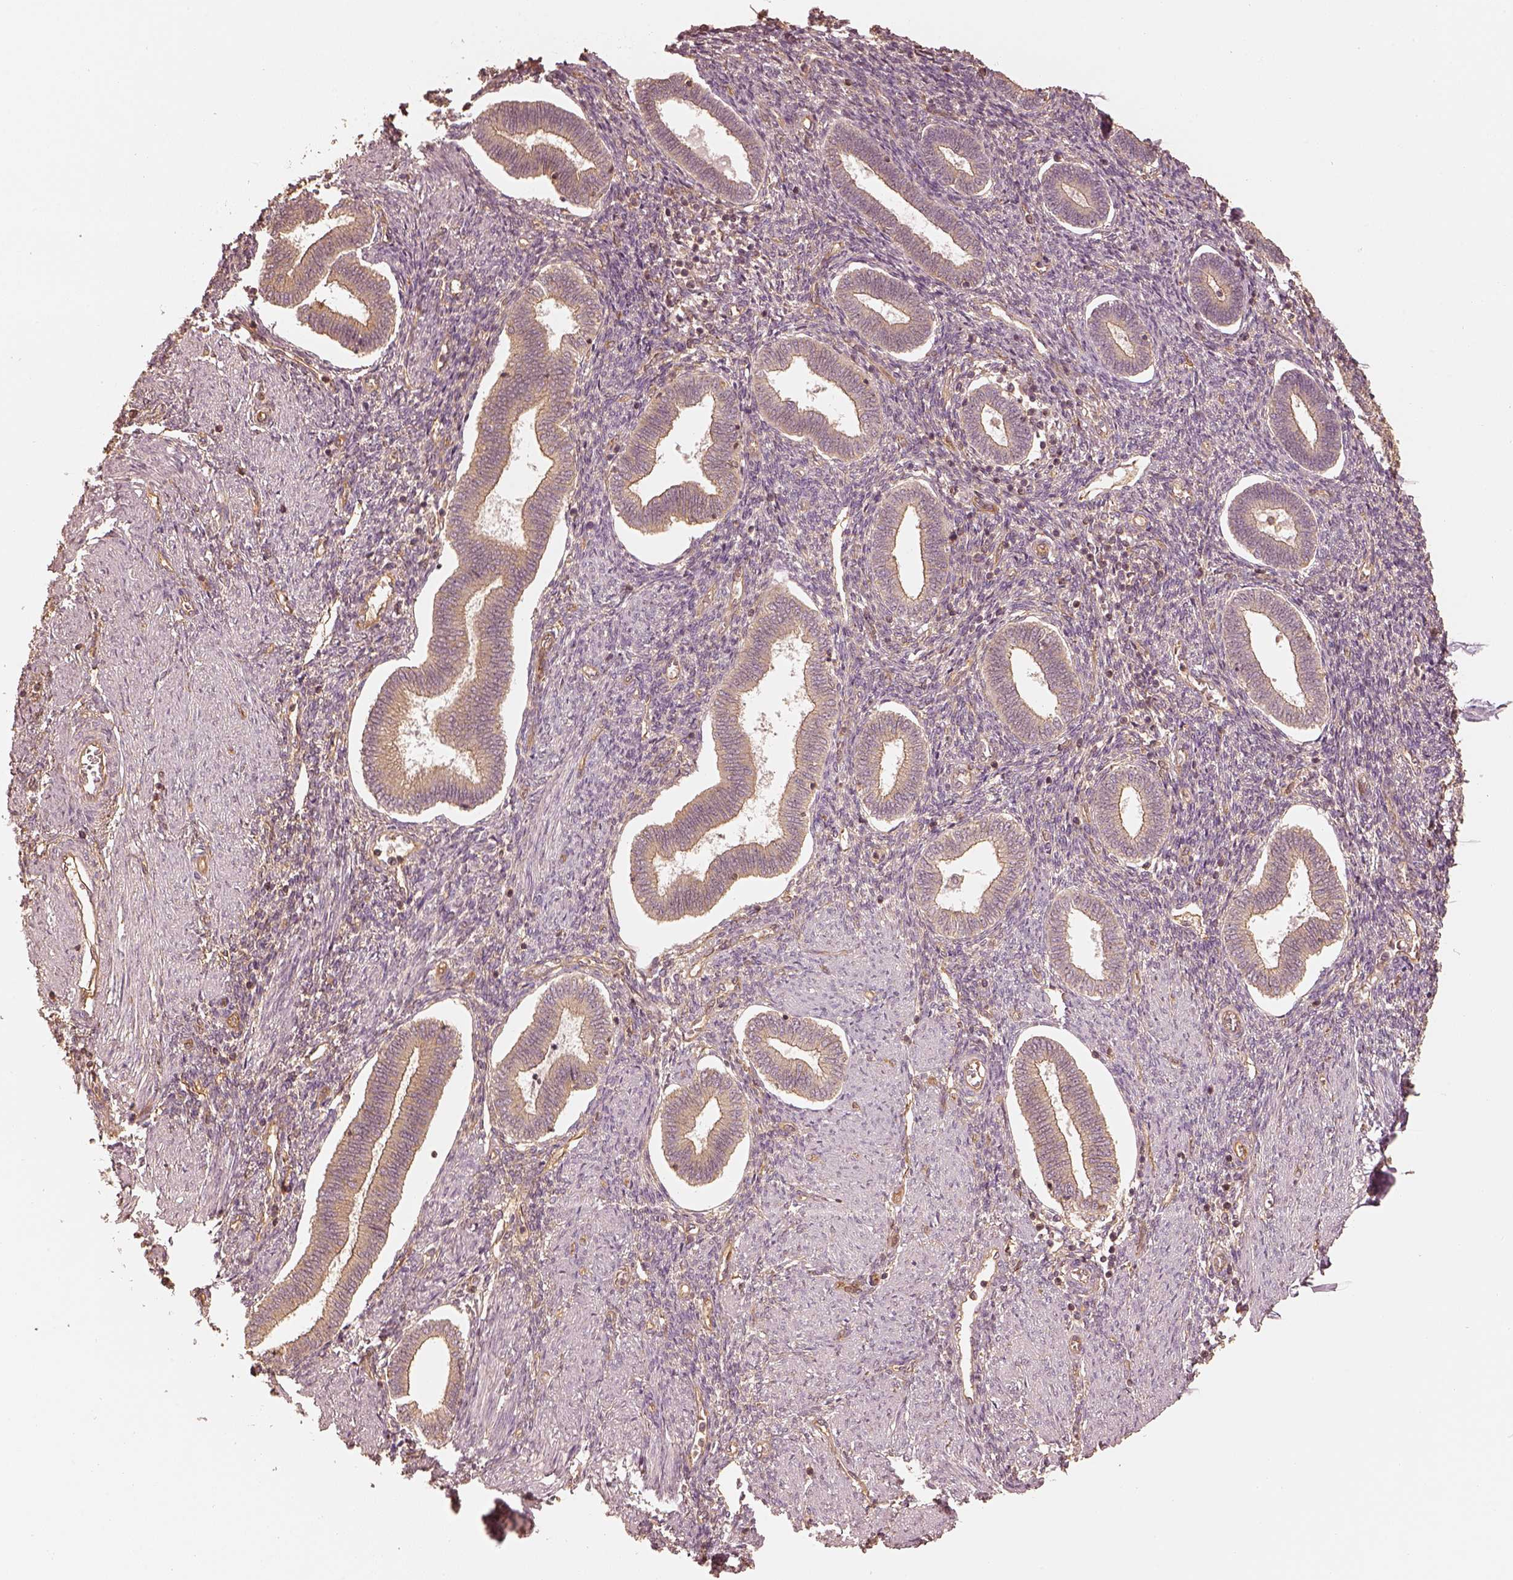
{"staining": {"intensity": "negative", "quantity": "none", "location": "none"}, "tissue": "endometrium", "cell_type": "Cells in endometrial stroma", "image_type": "normal", "snomed": [{"axis": "morphology", "description": "Normal tissue, NOS"}, {"axis": "topography", "description": "Endometrium"}], "caption": "Immunohistochemical staining of normal endometrium demonstrates no significant staining in cells in endometrial stroma. (Stains: DAB (3,3'-diaminobenzidine) IHC with hematoxylin counter stain, Microscopy: brightfield microscopy at high magnification).", "gene": "WDR7", "patient": {"sex": "female", "age": 42}}